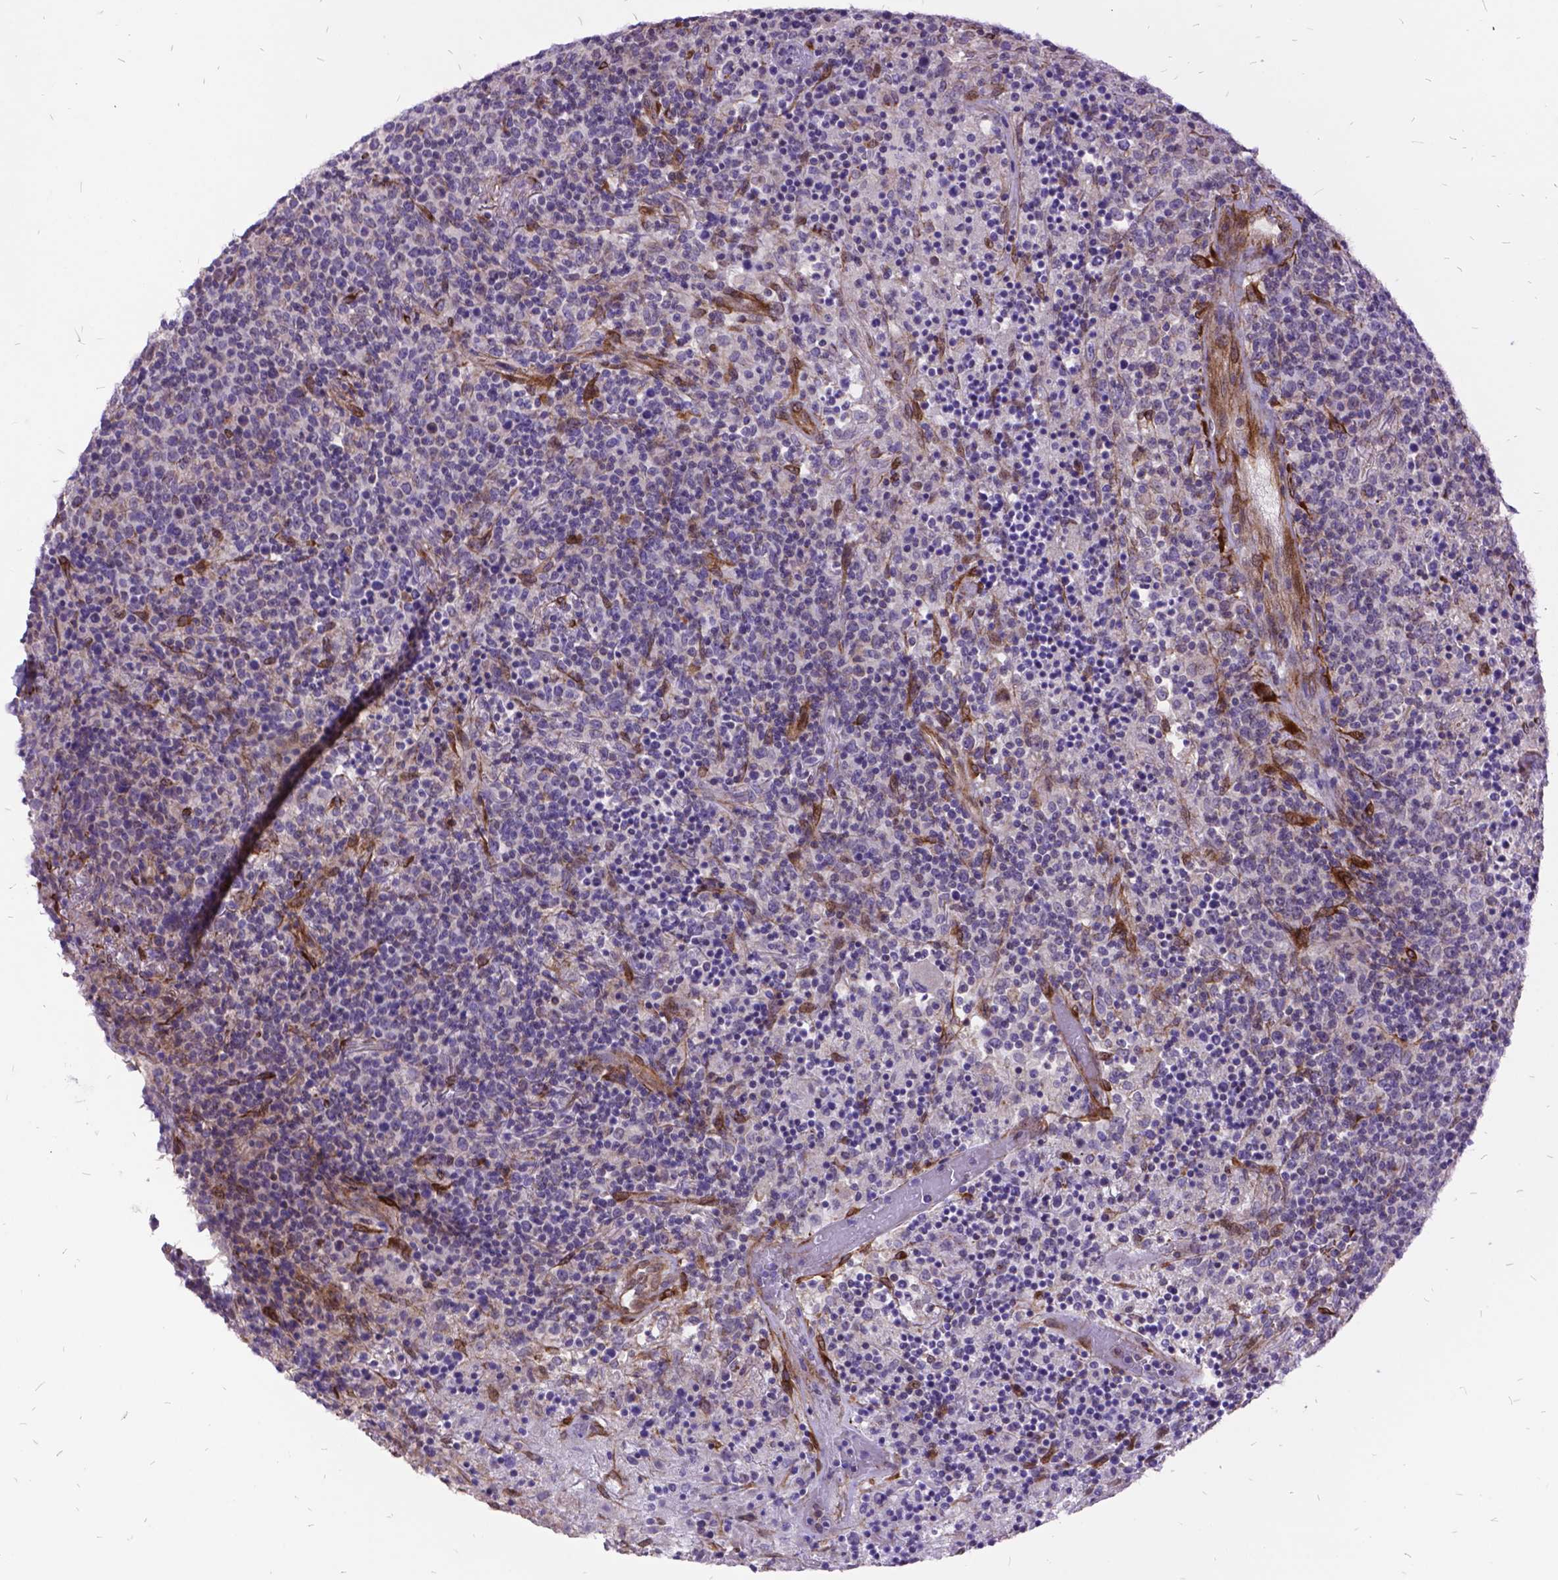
{"staining": {"intensity": "negative", "quantity": "none", "location": "none"}, "tissue": "lymphoma", "cell_type": "Tumor cells", "image_type": "cancer", "snomed": [{"axis": "morphology", "description": "Malignant lymphoma, non-Hodgkin's type, High grade"}, {"axis": "topography", "description": "Lung"}], "caption": "Tumor cells are negative for protein expression in human malignant lymphoma, non-Hodgkin's type (high-grade). The staining is performed using DAB (3,3'-diaminobenzidine) brown chromogen with nuclei counter-stained in using hematoxylin.", "gene": "GRB7", "patient": {"sex": "male", "age": 79}}